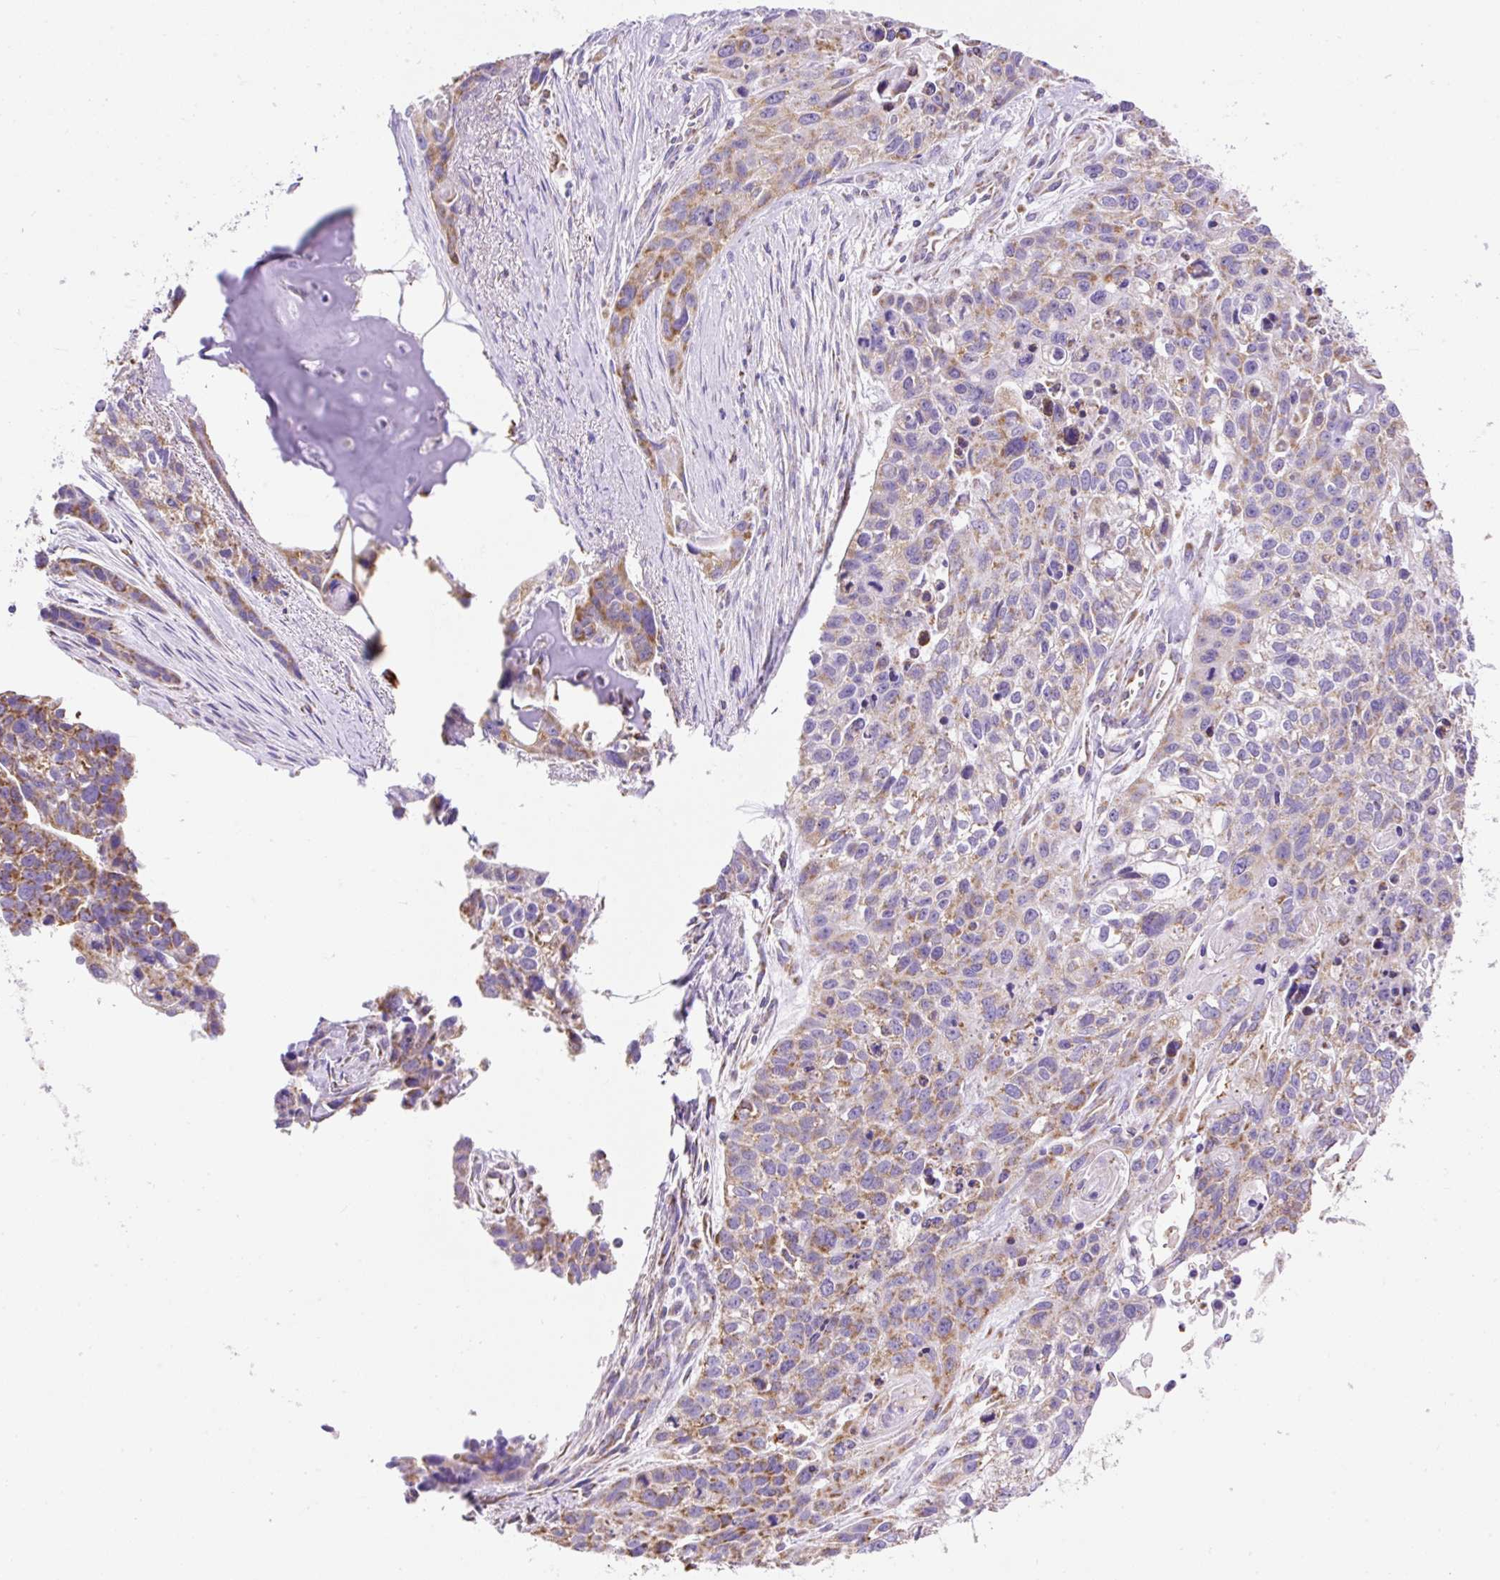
{"staining": {"intensity": "weak", "quantity": ">75%", "location": "cytoplasmic/membranous"}, "tissue": "lung cancer", "cell_type": "Tumor cells", "image_type": "cancer", "snomed": [{"axis": "morphology", "description": "Squamous cell carcinoma, NOS"}, {"axis": "topography", "description": "Lung"}], "caption": "Lung cancer tissue demonstrates weak cytoplasmic/membranous positivity in approximately >75% of tumor cells, visualized by immunohistochemistry.", "gene": "DAAM2", "patient": {"sex": "male", "age": 74}}